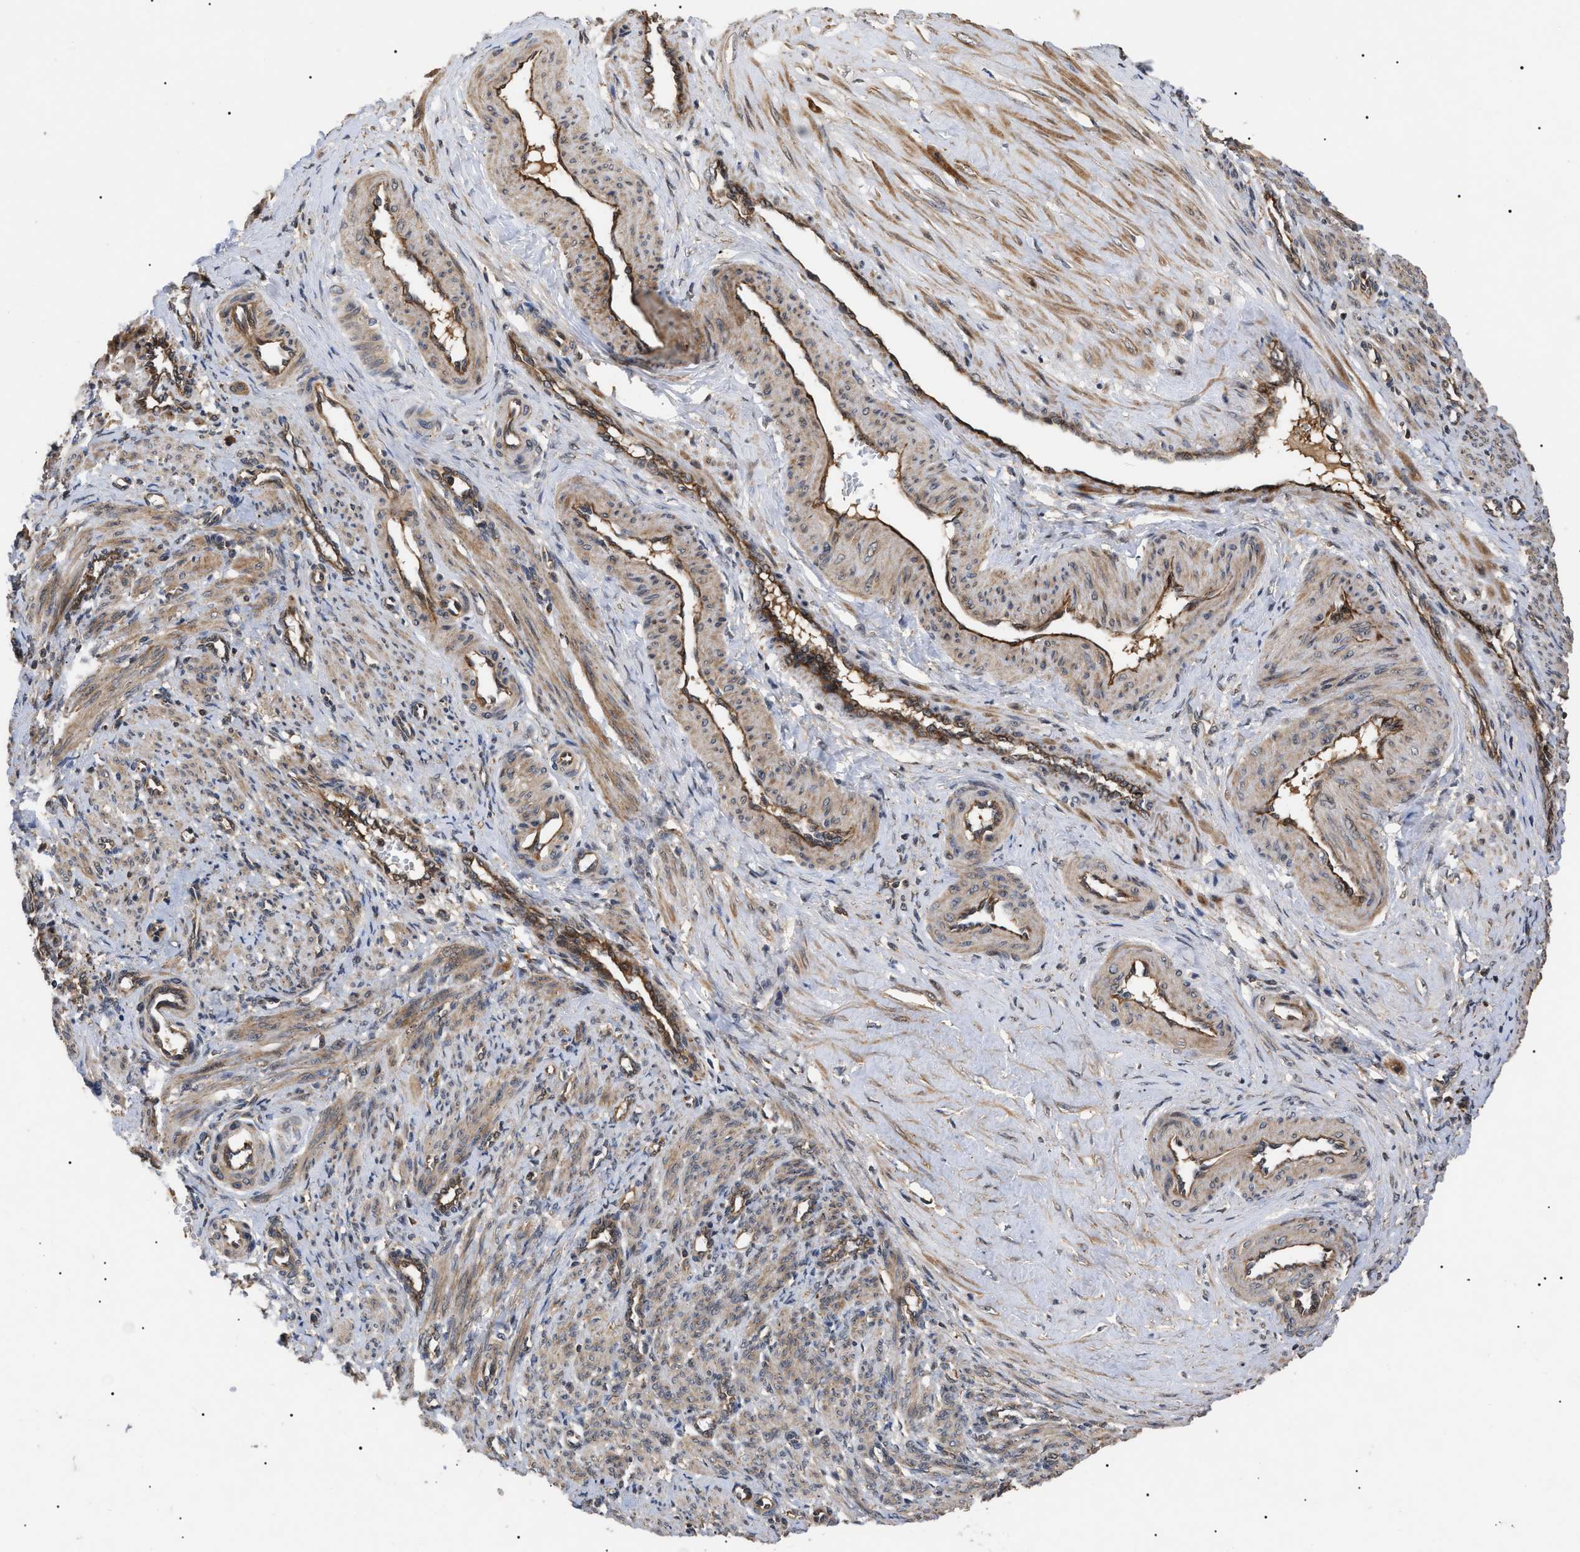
{"staining": {"intensity": "moderate", "quantity": ">75%", "location": "cytoplasmic/membranous"}, "tissue": "smooth muscle", "cell_type": "Smooth muscle cells", "image_type": "normal", "snomed": [{"axis": "morphology", "description": "Normal tissue, NOS"}, {"axis": "topography", "description": "Endometrium"}], "caption": "Immunohistochemical staining of benign human smooth muscle shows moderate cytoplasmic/membranous protein expression in approximately >75% of smooth muscle cells. (DAB IHC with brightfield microscopy, high magnification).", "gene": "ASTL", "patient": {"sex": "female", "age": 33}}